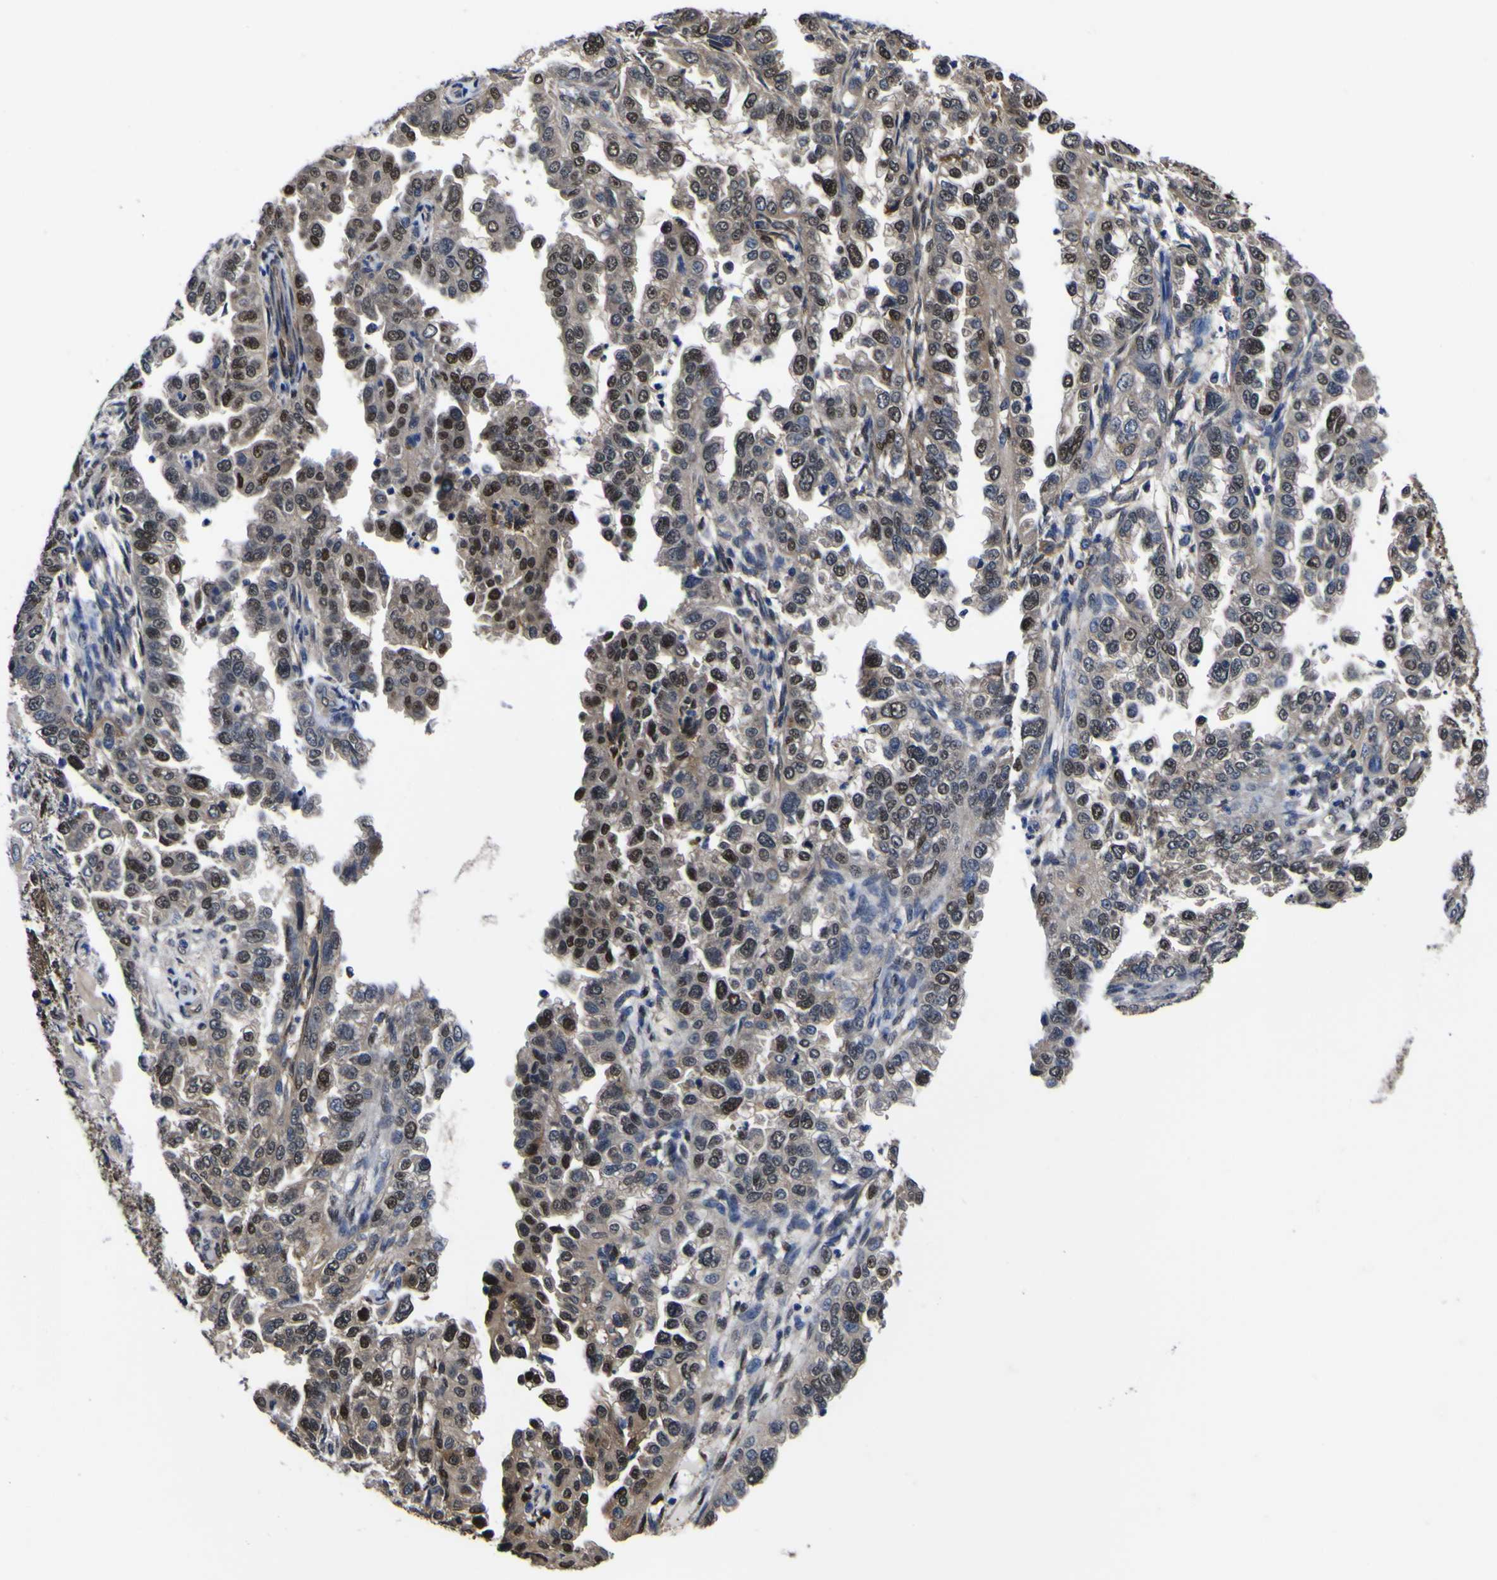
{"staining": {"intensity": "strong", "quantity": "25%-75%", "location": "nuclear"}, "tissue": "endometrial cancer", "cell_type": "Tumor cells", "image_type": "cancer", "snomed": [{"axis": "morphology", "description": "Adenocarcinoma, NOS"}, {"axis": "topography", "description": "Endometrium"}], "caption": "Endometrial cancer (adenocarcinoma) stained with a brown dye reveals strong nuclear positive staining in about 25%-75% of tumor cells.", "gene": "FAM110B", "patient": {"sex": "female", "age": 85}}